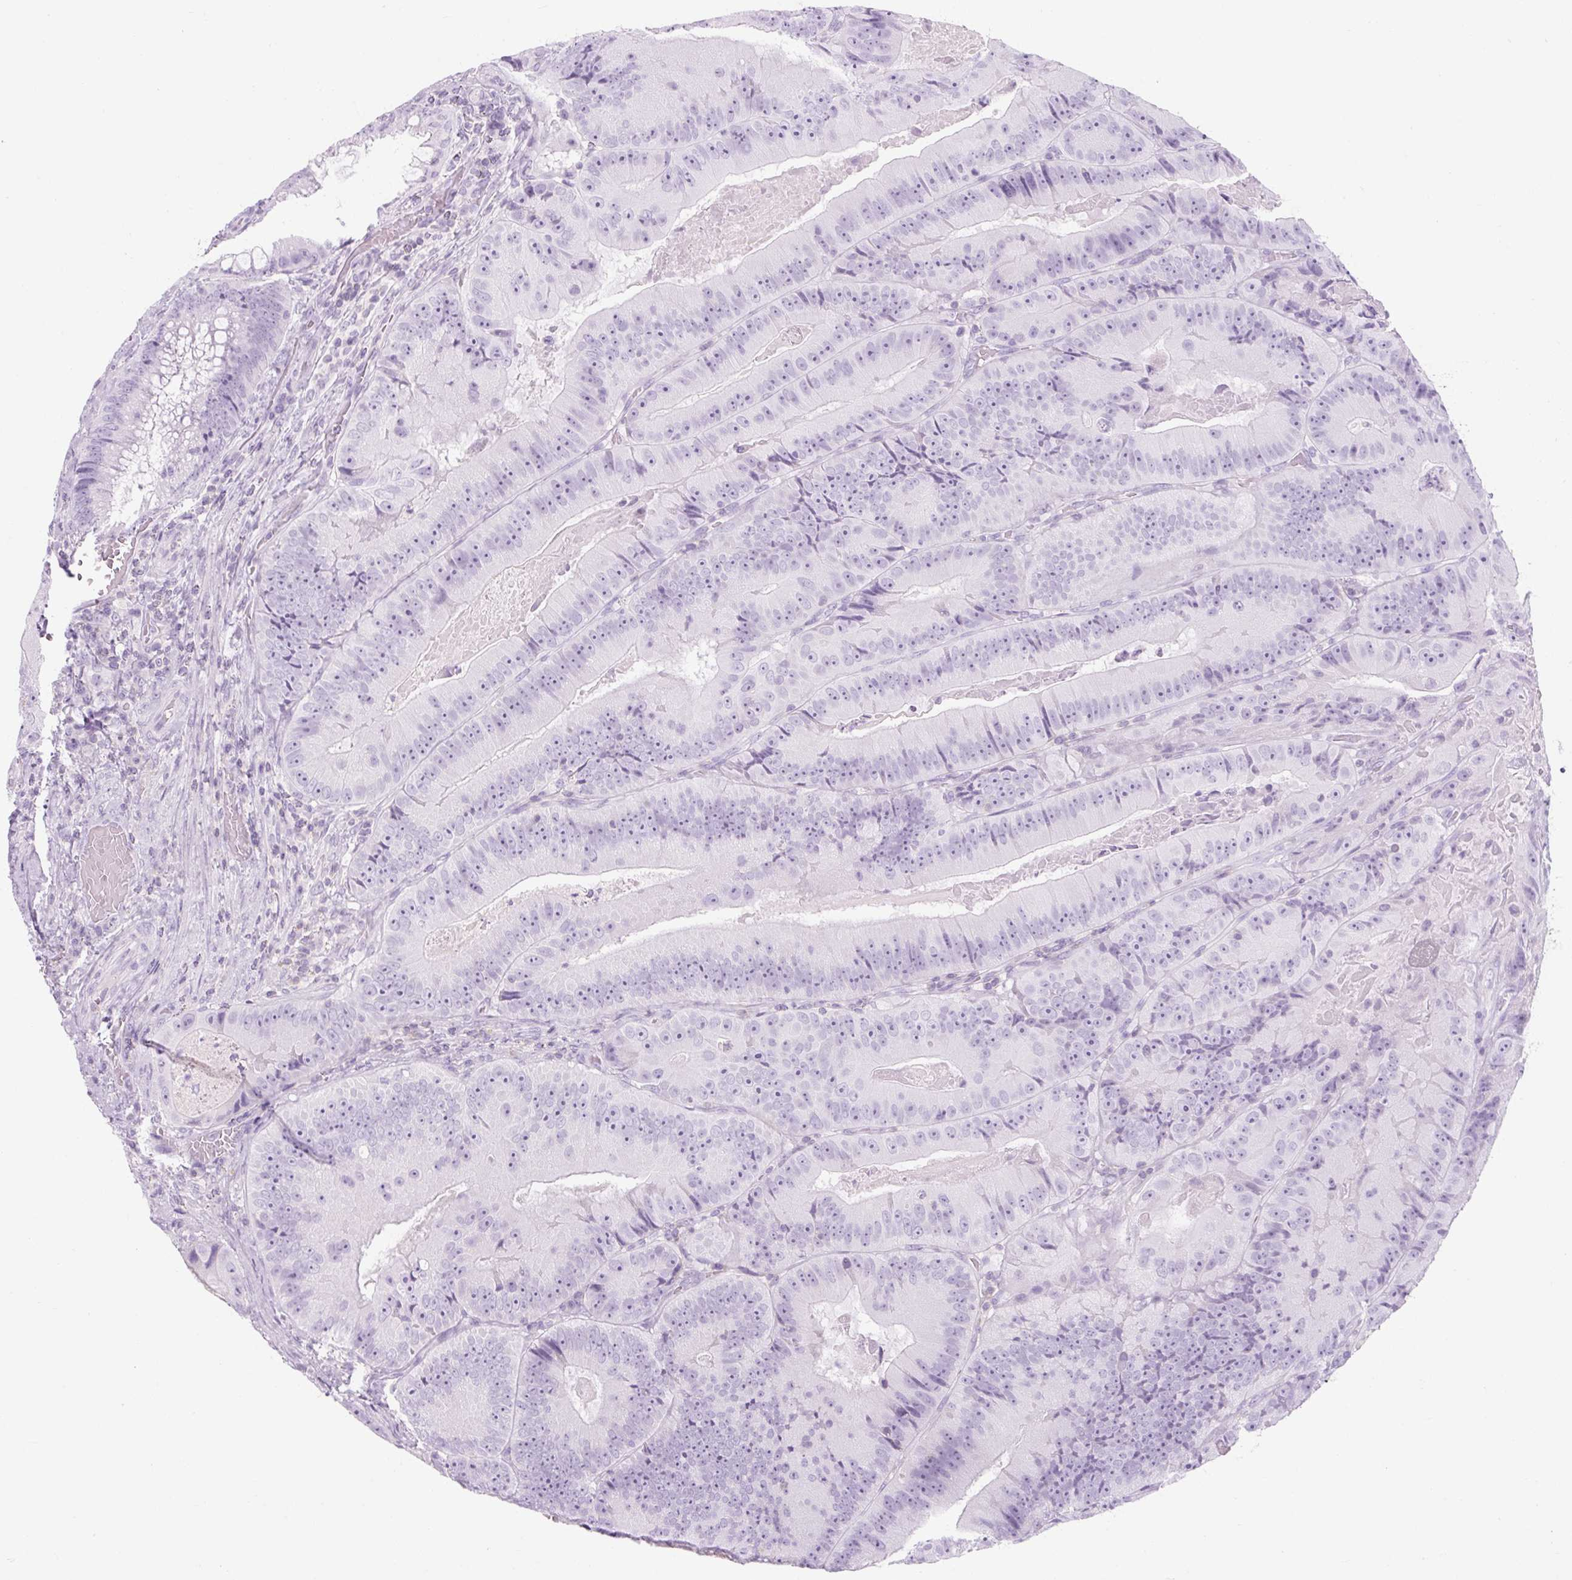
{"staining": {"intensity": "negative", "quantity": "none", "location": "none"}, "tissue": "colorectal cancer", "cell_type": "Tumor cells", "image_type": "cancer", "snomed": [{"axis": "morphology", "description": "Adenocarcinoma, NOS"}, {"axis": "topography", "description": "Colon"}], "caption": "Image shows no significant protein expression in tumor cells of colorectal adenocarcinoma.", "gene": "TIGD2", "patient": {"sex": "female", "age": 86}}